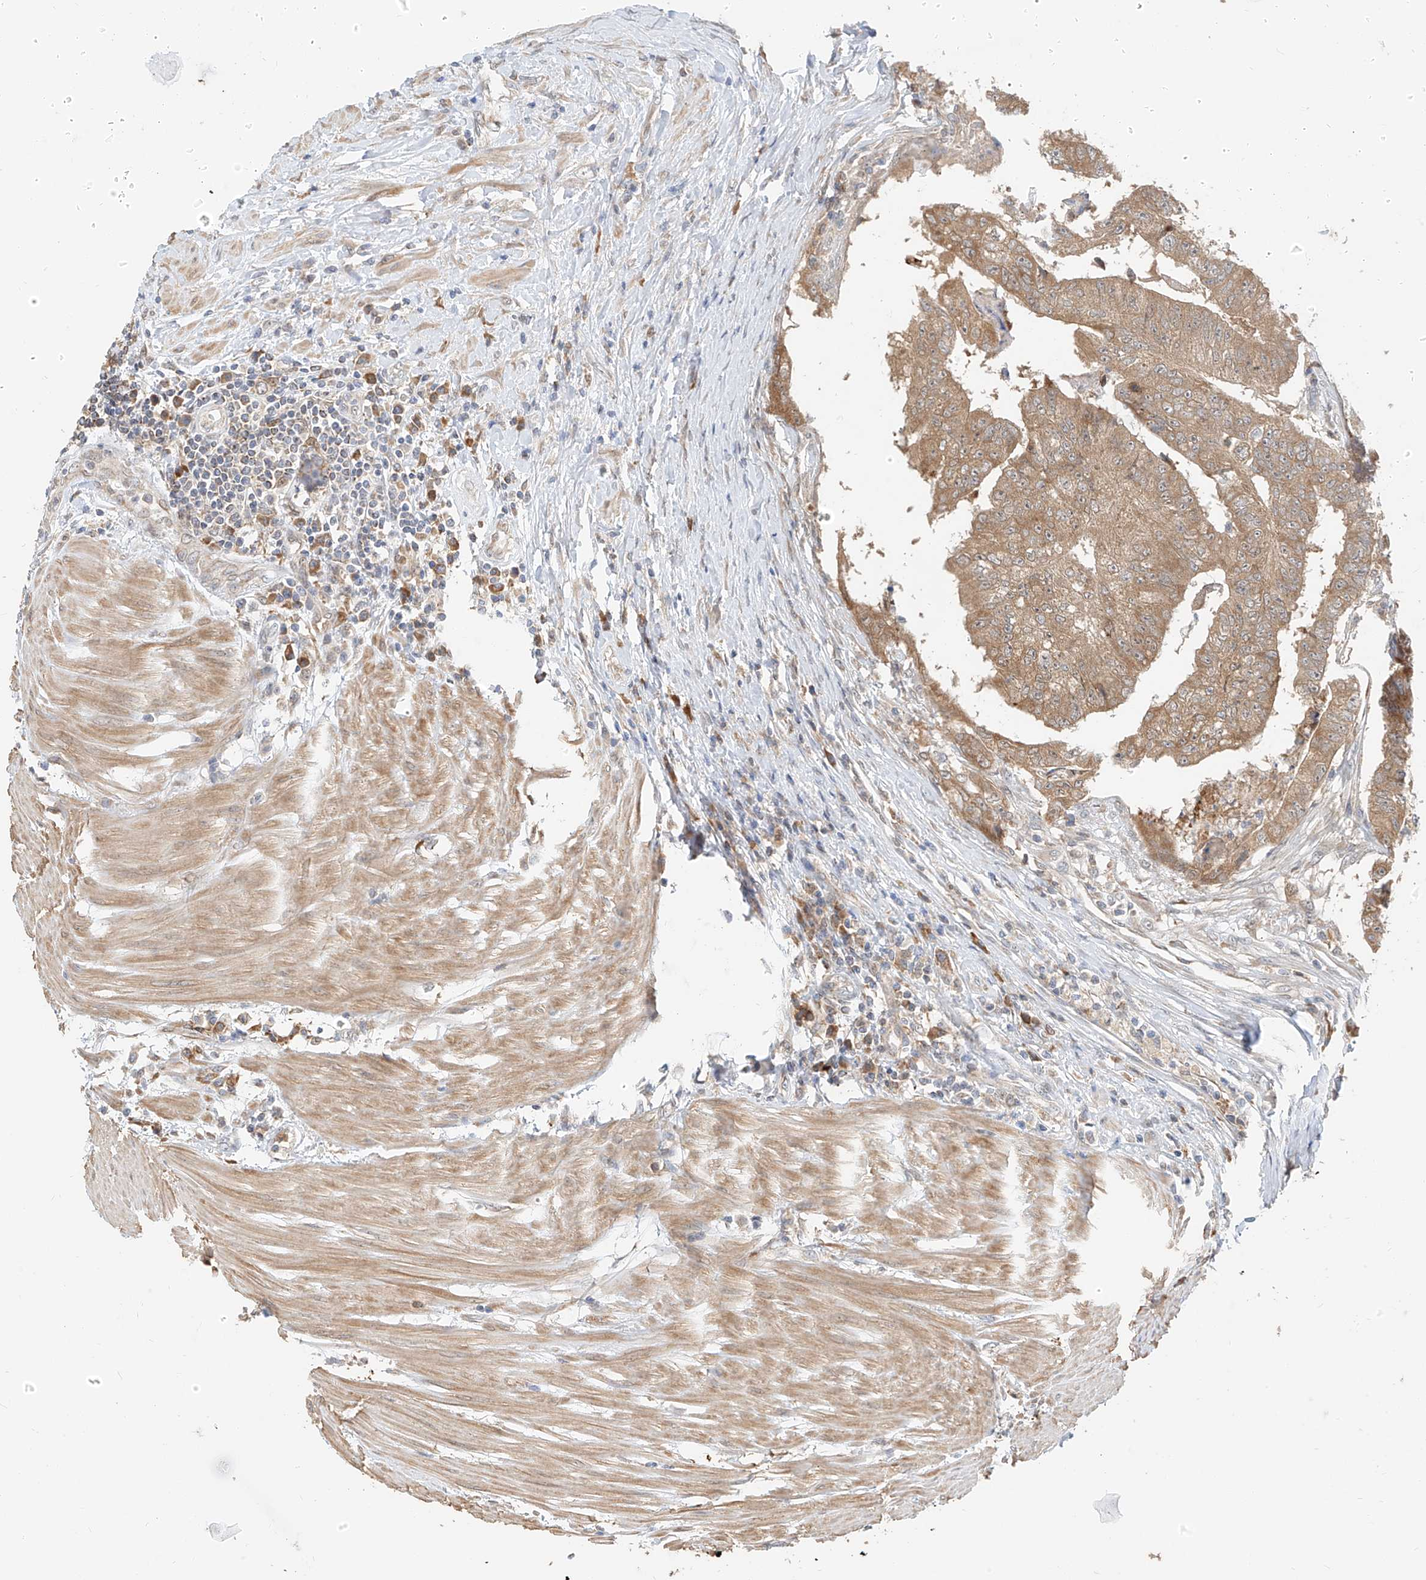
{"staining": {"intensity": "moderate", "quantity": ">75%", "location": "cytoplasmic/membranous"}, "tissue": "colorectal cancer", "cell_type": "Tumor cells", "image_type": "cancer", "snomed": [{"axis": "morphology", "description": "Adenocarcinoma, NOS"}, {"axis": "topography", "description": "Colon"}], "caption": "High-magnification brightfield microscopy of colorectal adenocarcinoma stained with DAB (3,3'-diaminobenzidine) (brown) and counterstained with hematoxylin (blue). tumor cells exhibit moderate cytoplasmic/membranous positivity is present in about>75% of cells.", "gene": "PPA2", "patient": {"sex": "female", "age": 67}}